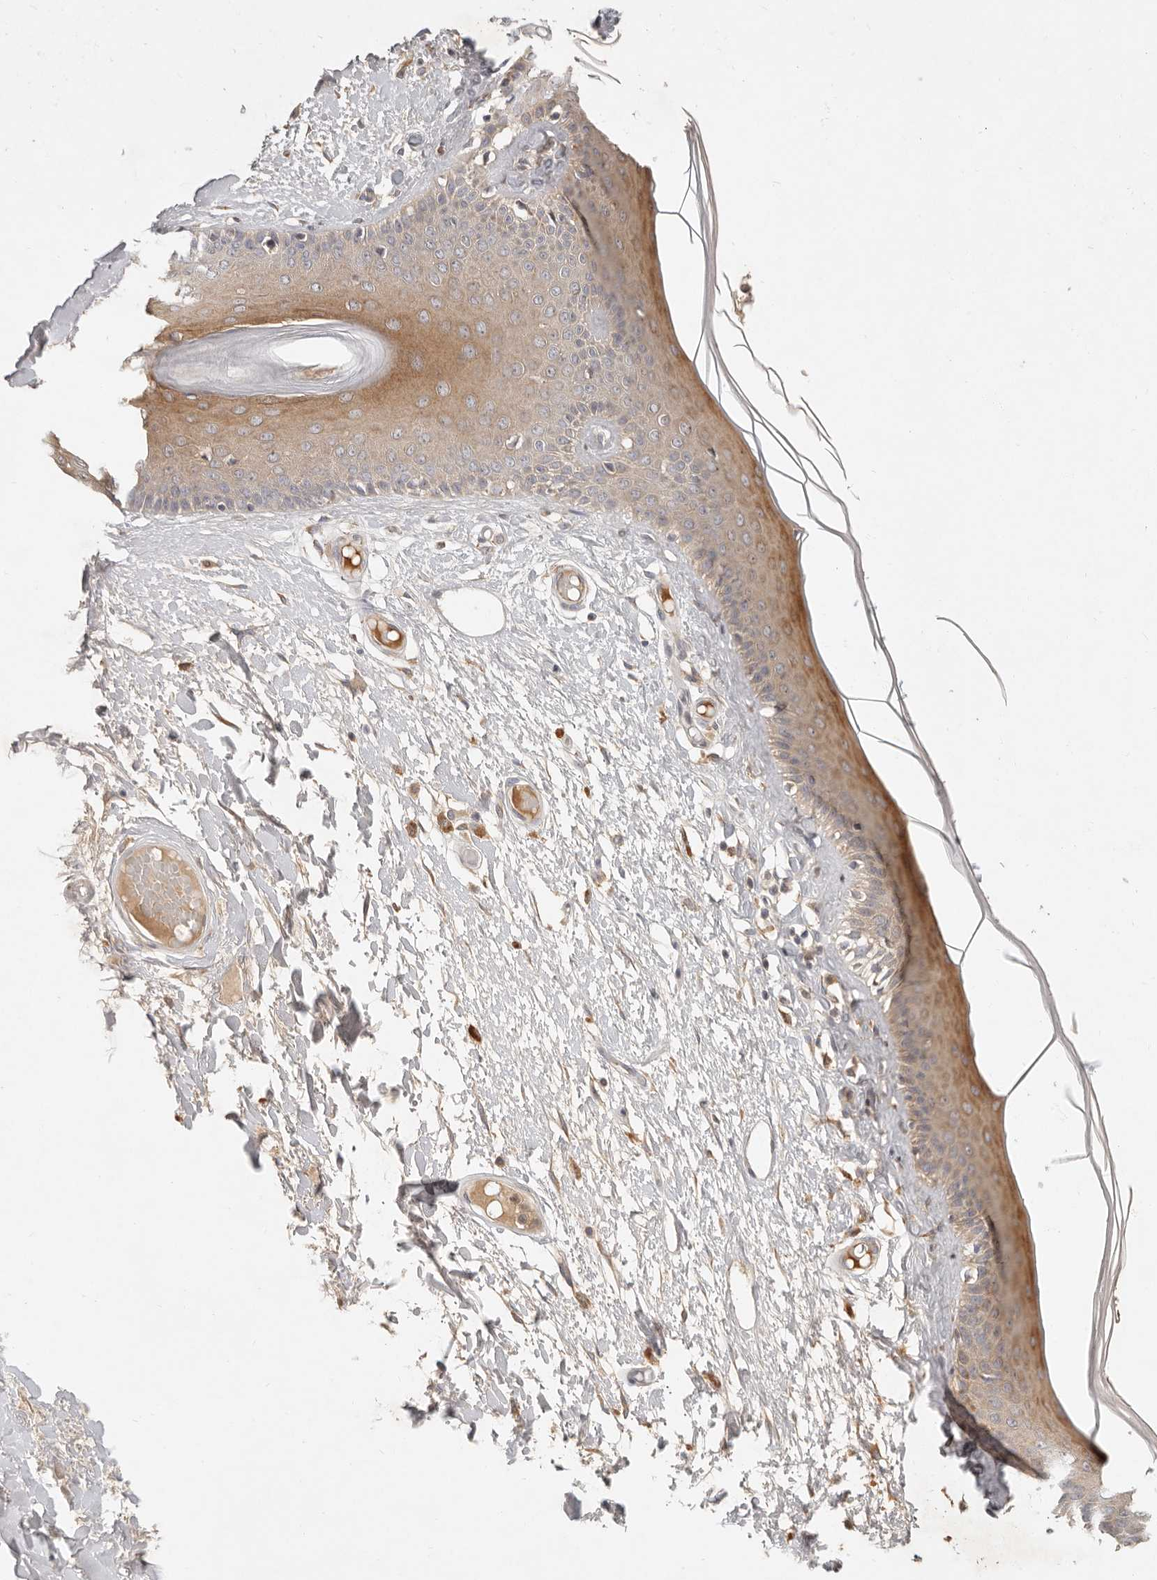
{"staining": {"intensity": "moderate", "quantity": ">75%", "location": "cytoplasmic/membranous"}, "tissue": "skin", "cell_type": "Epidermal cells", "image_type": "normal", "snomed": [{"axis": "morphology", "description": "Normal tissue, NOS"}, {"axis": "topography", "description": "Vulva"}], "caption": "High-magnification brightfield microscopy of normal skin stained with DAB (brown) and counterstained with hematoxylin (blue). epidermal cells exhibit moderate cytoplasmic/membranous staining is identified in approximately>75% of cells.", "gene": "ARHGEF10L", "patient": {"sex": "female", "age": 73}}